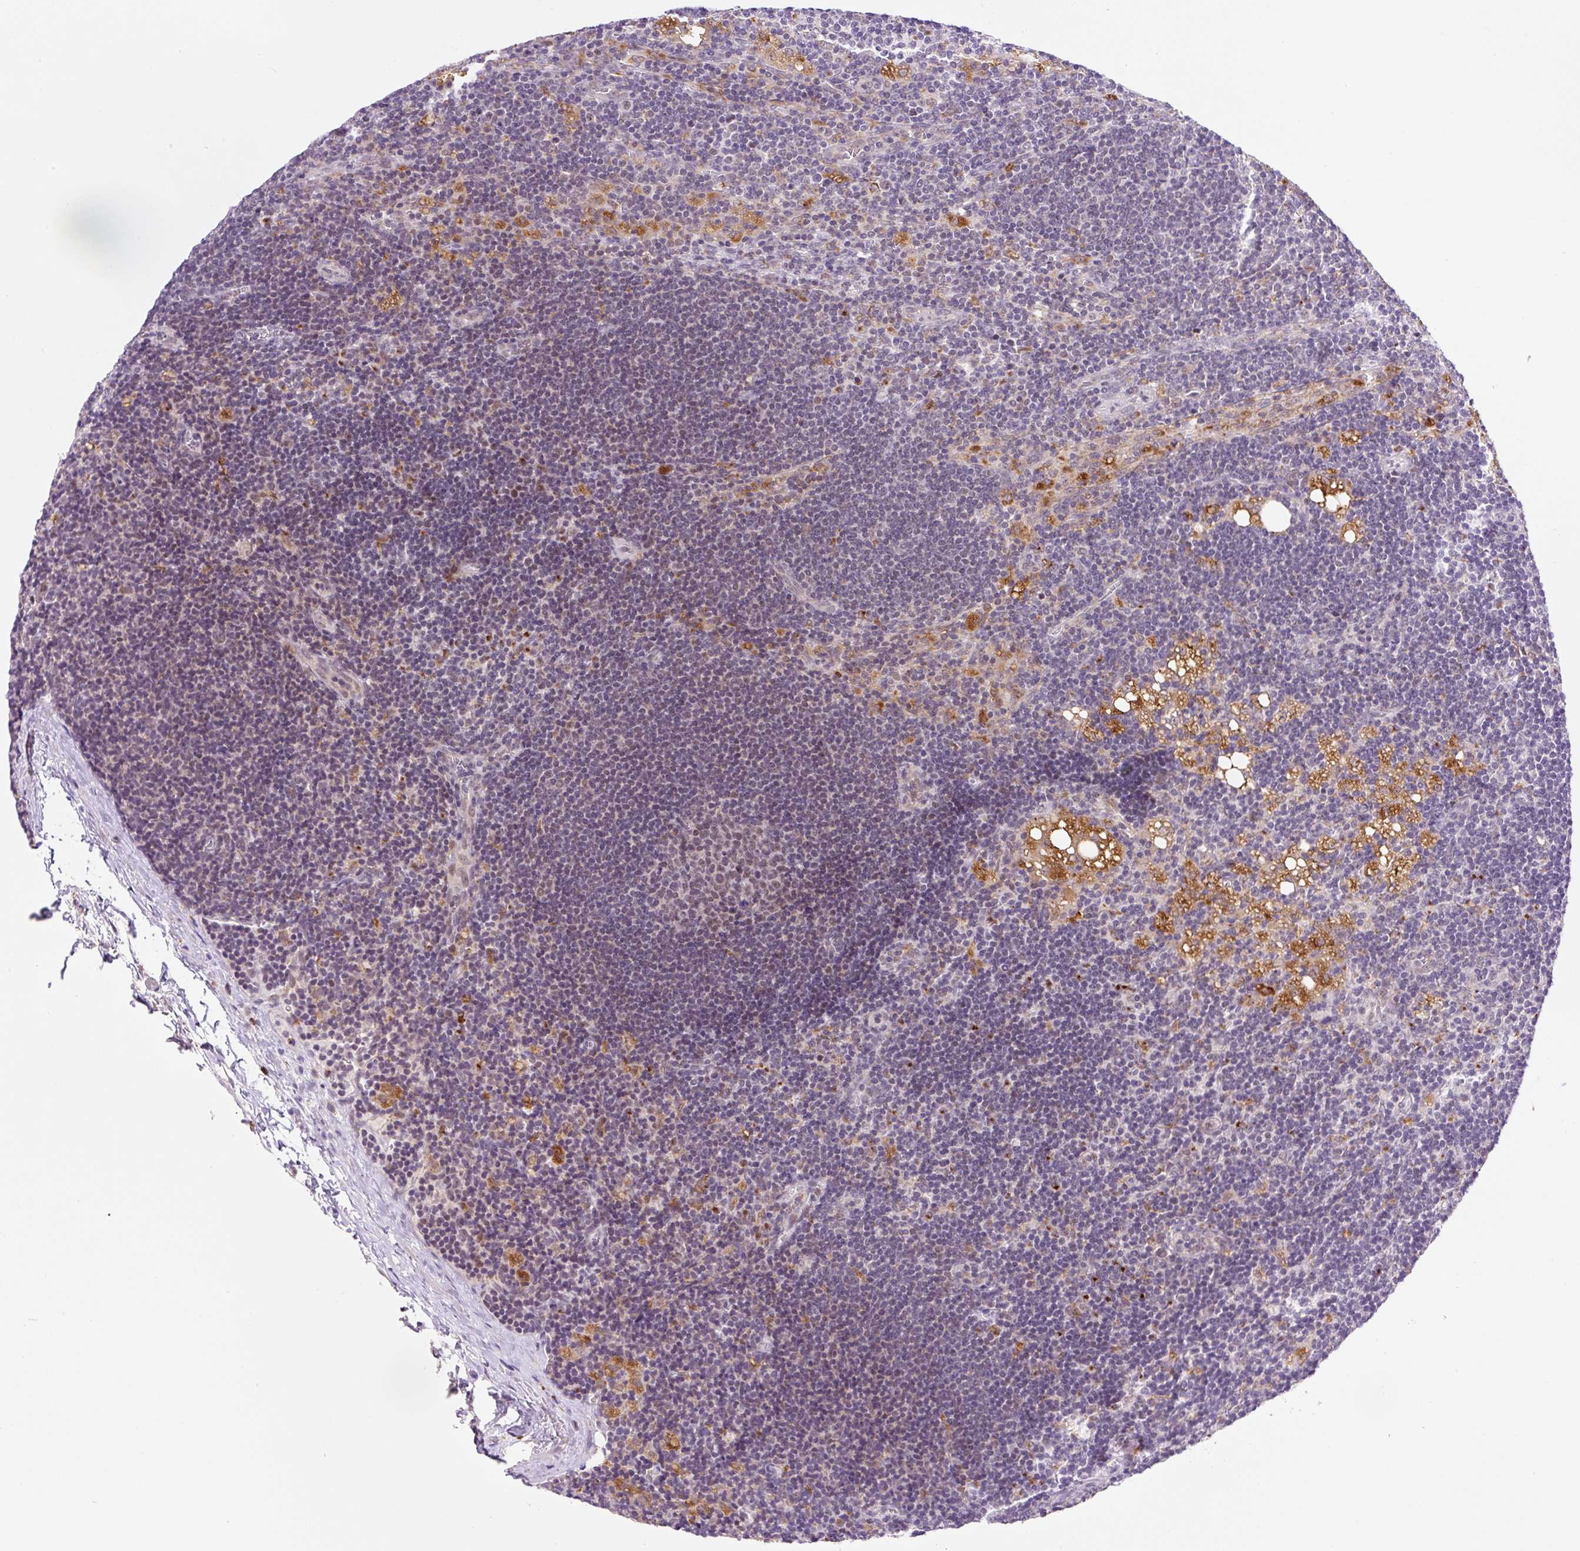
{"staining": {"intensity": "weak", "quantity": "<25%", "location": "cytoplasmic/membranous"}, "tissue": "lymph node", "cell_type": "Germinal center cells", "image_type": "normal", "snomed": [{"axis": "morphology", "description": "Normal tissue, NOS"}, {"axis": "topography", "description": "Lymph node"}], "caption": "Germinal center cells show no significant expression in unremarkable lymph node. (Immunohistochemistry, brightfield microscopy, high magnification).", "gene": "CEBPZOS", "patient": {"sex": "male", "age": 24}}